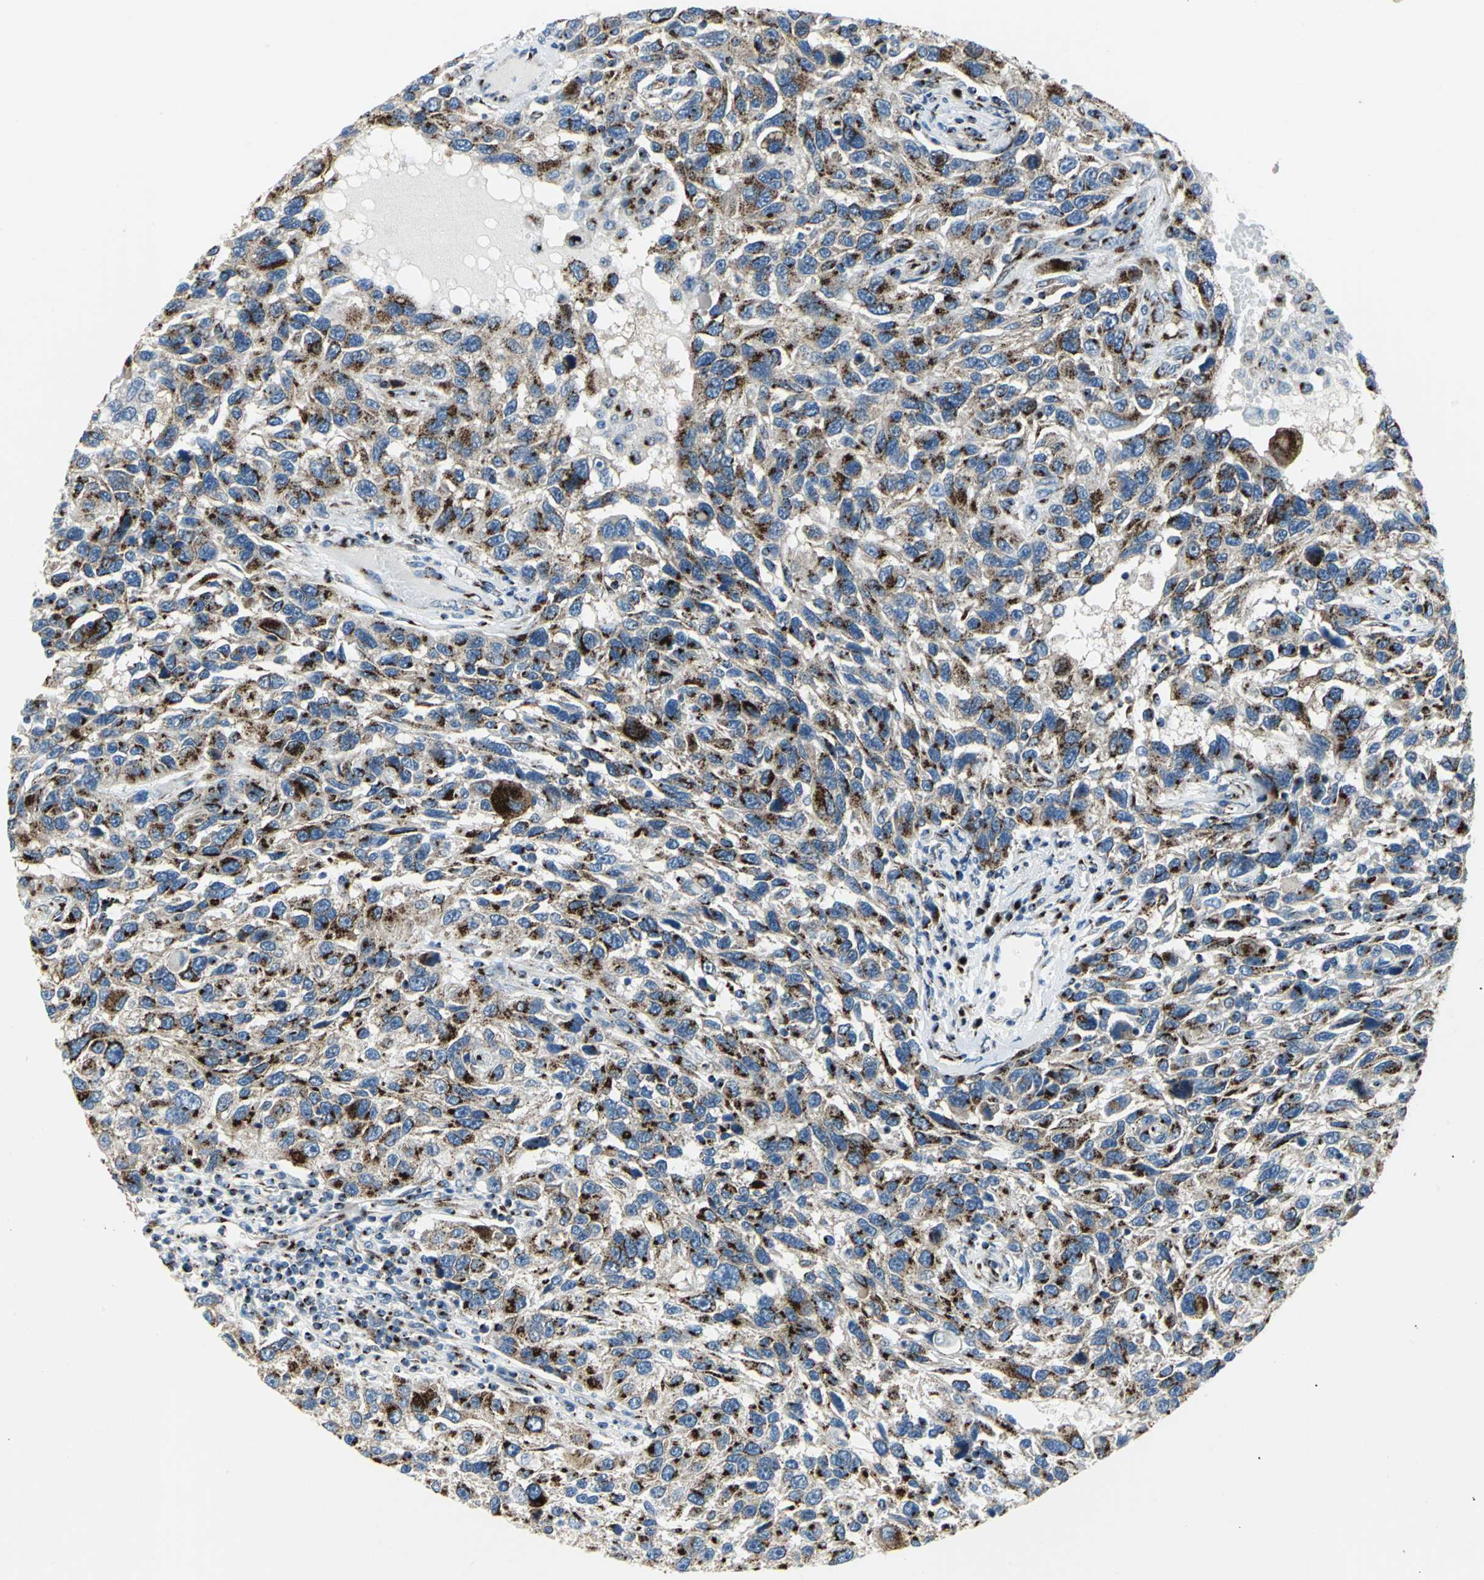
{"staining": {"intensity": "strong", "quantity": ">75%", "location": "cytoplasmic/membranous"}, "tissue": "melanoma", "cell_type": "Tumor cells", "image_type": "cancer", "snomed": [{"axis": "morphology", "description": "Malignant melanoma, NOS"}, {"axis": "topography", "description": "Skin"}], "caption": "A brown stain labels strong cytoplasmic/membranous staining of a protein in human melanoma tumor cells. (Stains: DAB in brown, nuclei in blue, Microscopy: brightfield microscopy at high magnification).", "gene": "GPR3", "patient": {"sex": "male", "age": 53}}